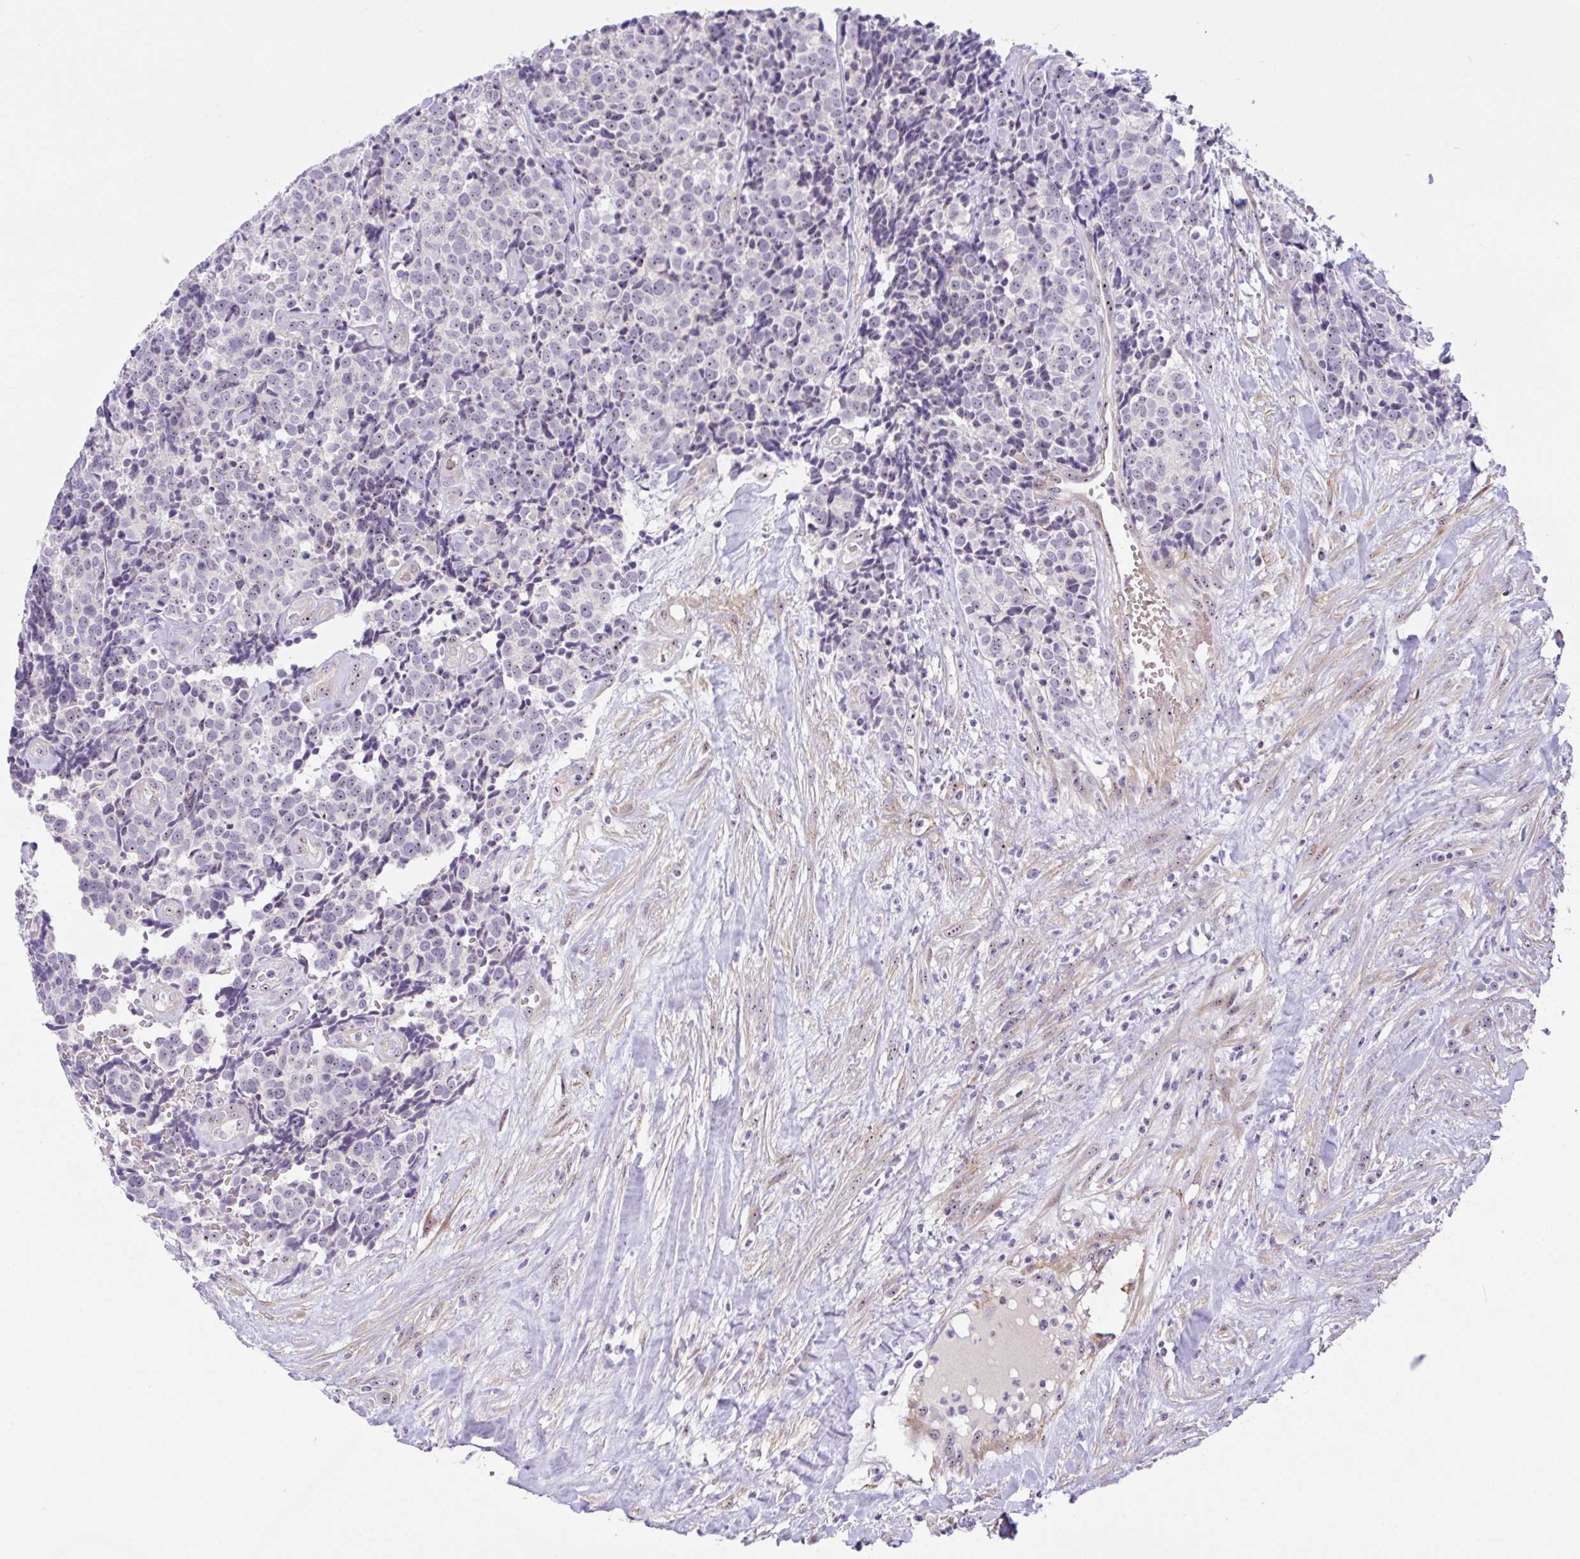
{"staining": {"intensity": "weak", "quantity": "<25%", "location": "nuclear"}, "tissue": "carcinoid", "cell_type": "Tumor cells", "image_type": "cancer", "snomed": [{"axis": "morphology", "description": "Carcinoid, malignant, NOS"}, {"axis": "topography", "description": "Skin"}], "caption": "Malignant carcinoid was stained to show a protein in brown. There is no significant staining in tumor cells. Nuclei are stained in blue.", "gene": "MXRA8", "patient": {"sex": "female", "age": 79}}